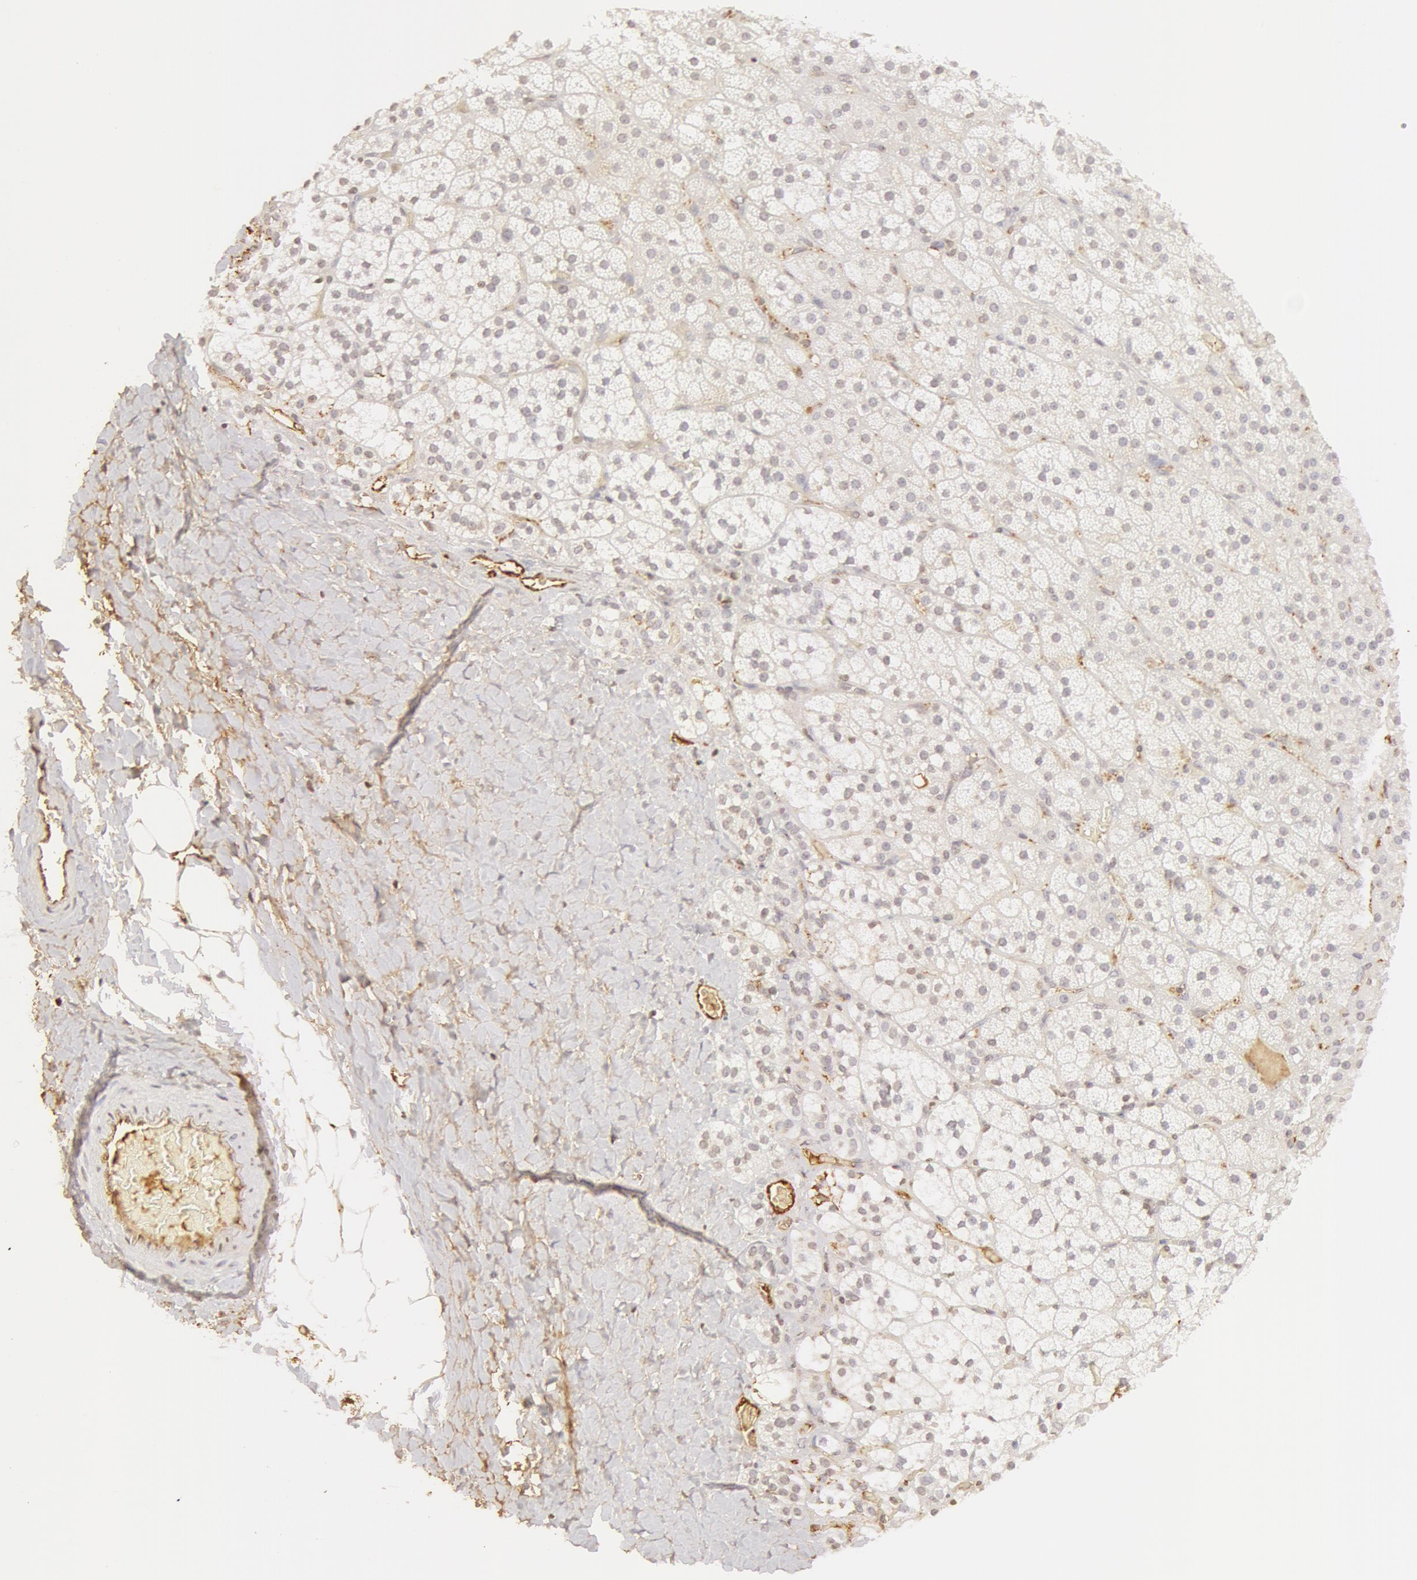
{"staining": {"intensity": "negative", "quantity": "none", "location": "none"}, "tissue": "adrenal gland", "cell_type": "Glandular cells", "image_type": "normal", "snomed": [{"axis": "morphology", "description": "Normal tissue, NOS"}, {"axis": "topography", "description": "Adrenal gland"}], "caption": "DAB immunohistochemical staining of unremarkable adrenal gland shows no significant staining in glandular cells.", "gene": "VWF", "patient": {"sex": "male", "age": 53}}